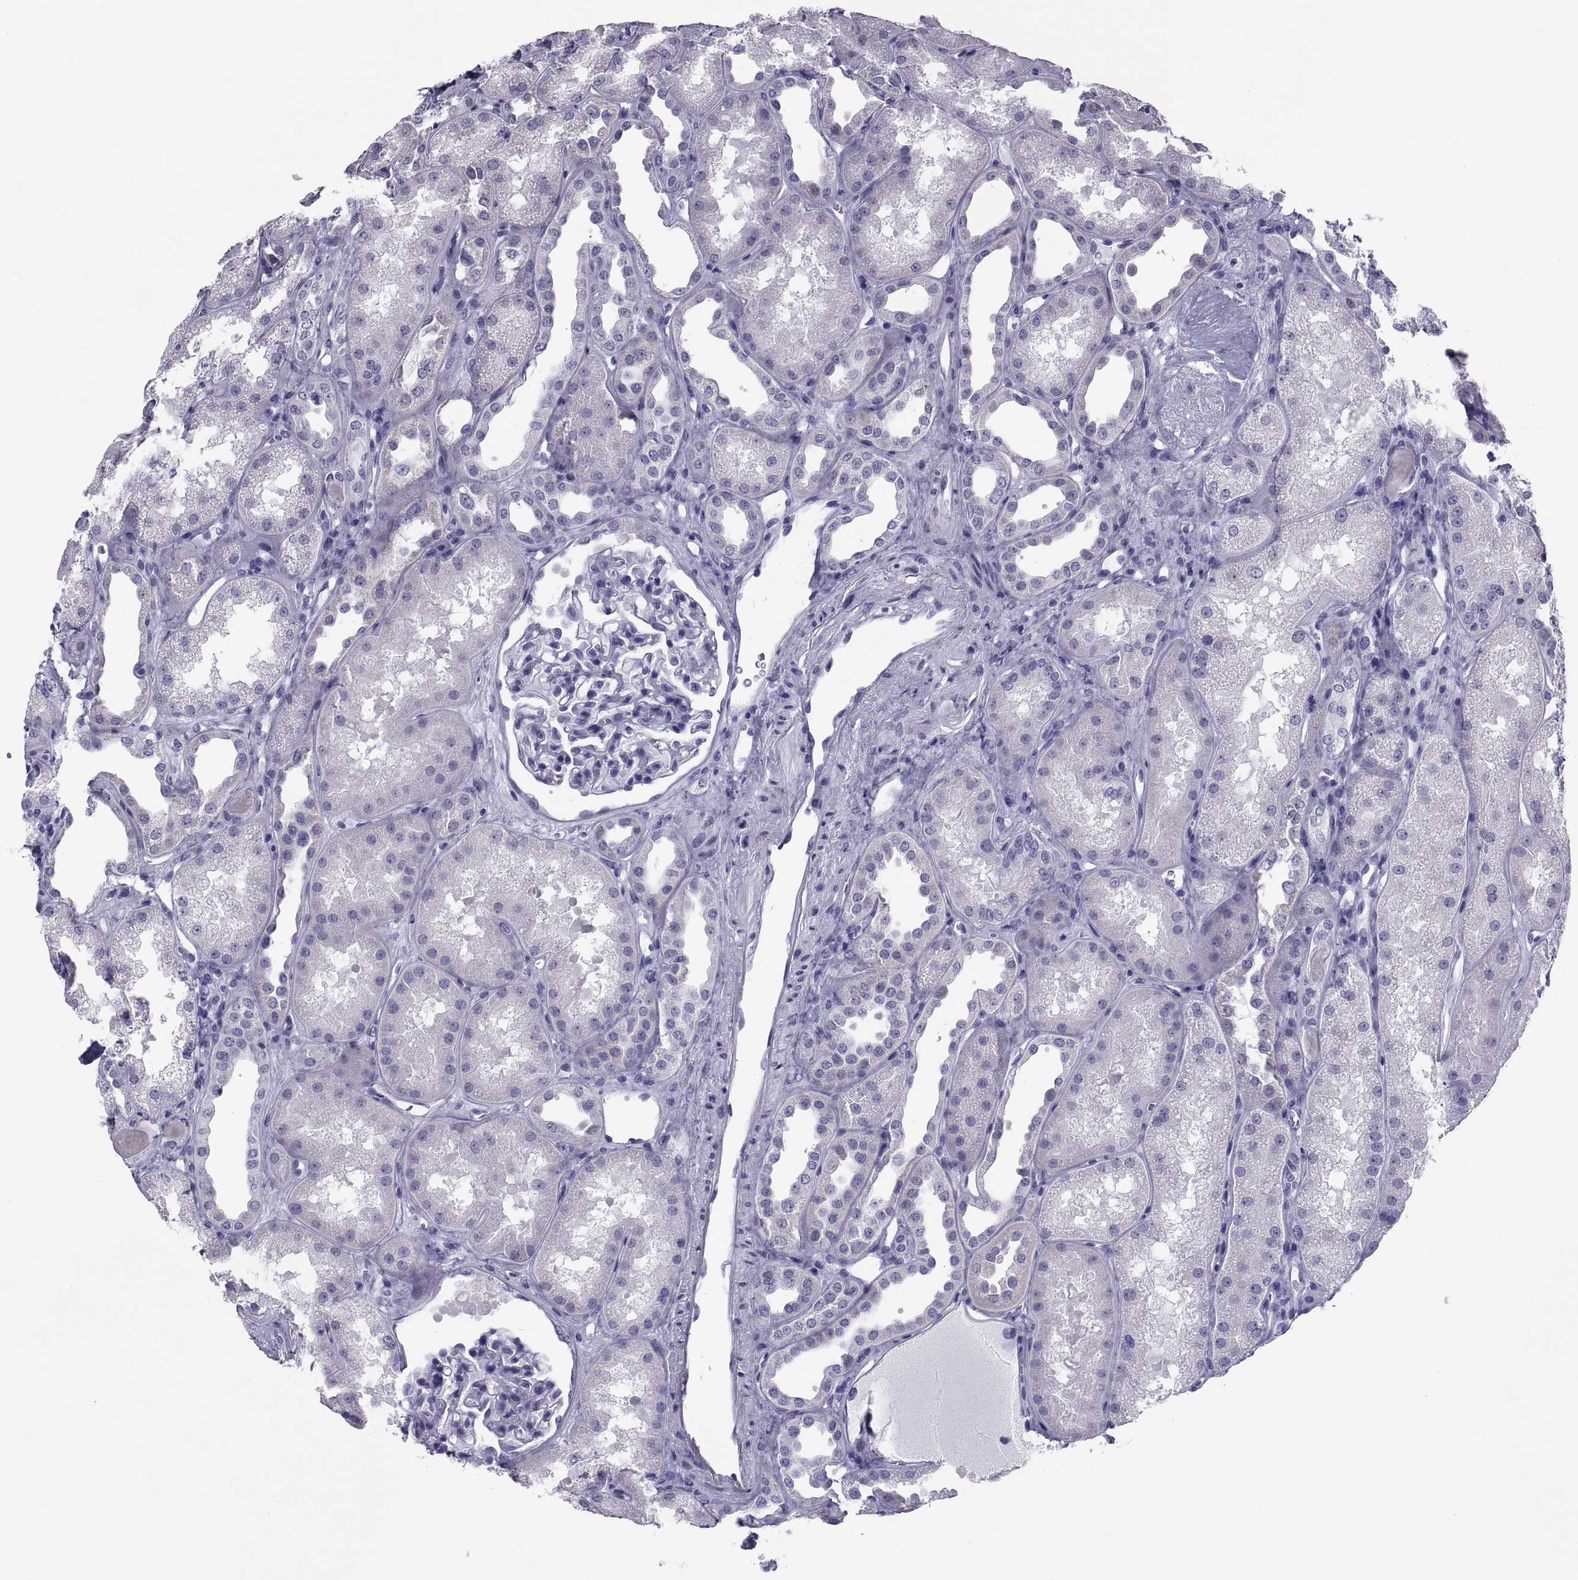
{"staining": {"intensity": "negative", "quantity": "none", "location": "none"}, "tissue": "kidney", "cell_type": "Cells in glomeruli", "image_type": "normal", "snomed": [{"axis": "morphology", "description": "Normal tissue, NOS"}, {"axis": "topography", "description": "Kidney"}], "caption": "DAB immunohistochemical staining of benign human kidney shows no significant positivity in cells in glomeruli. Nuclei are stained in blue.", "gene": "DEFB129", "patient": {"sex": "male", "age": 61}}